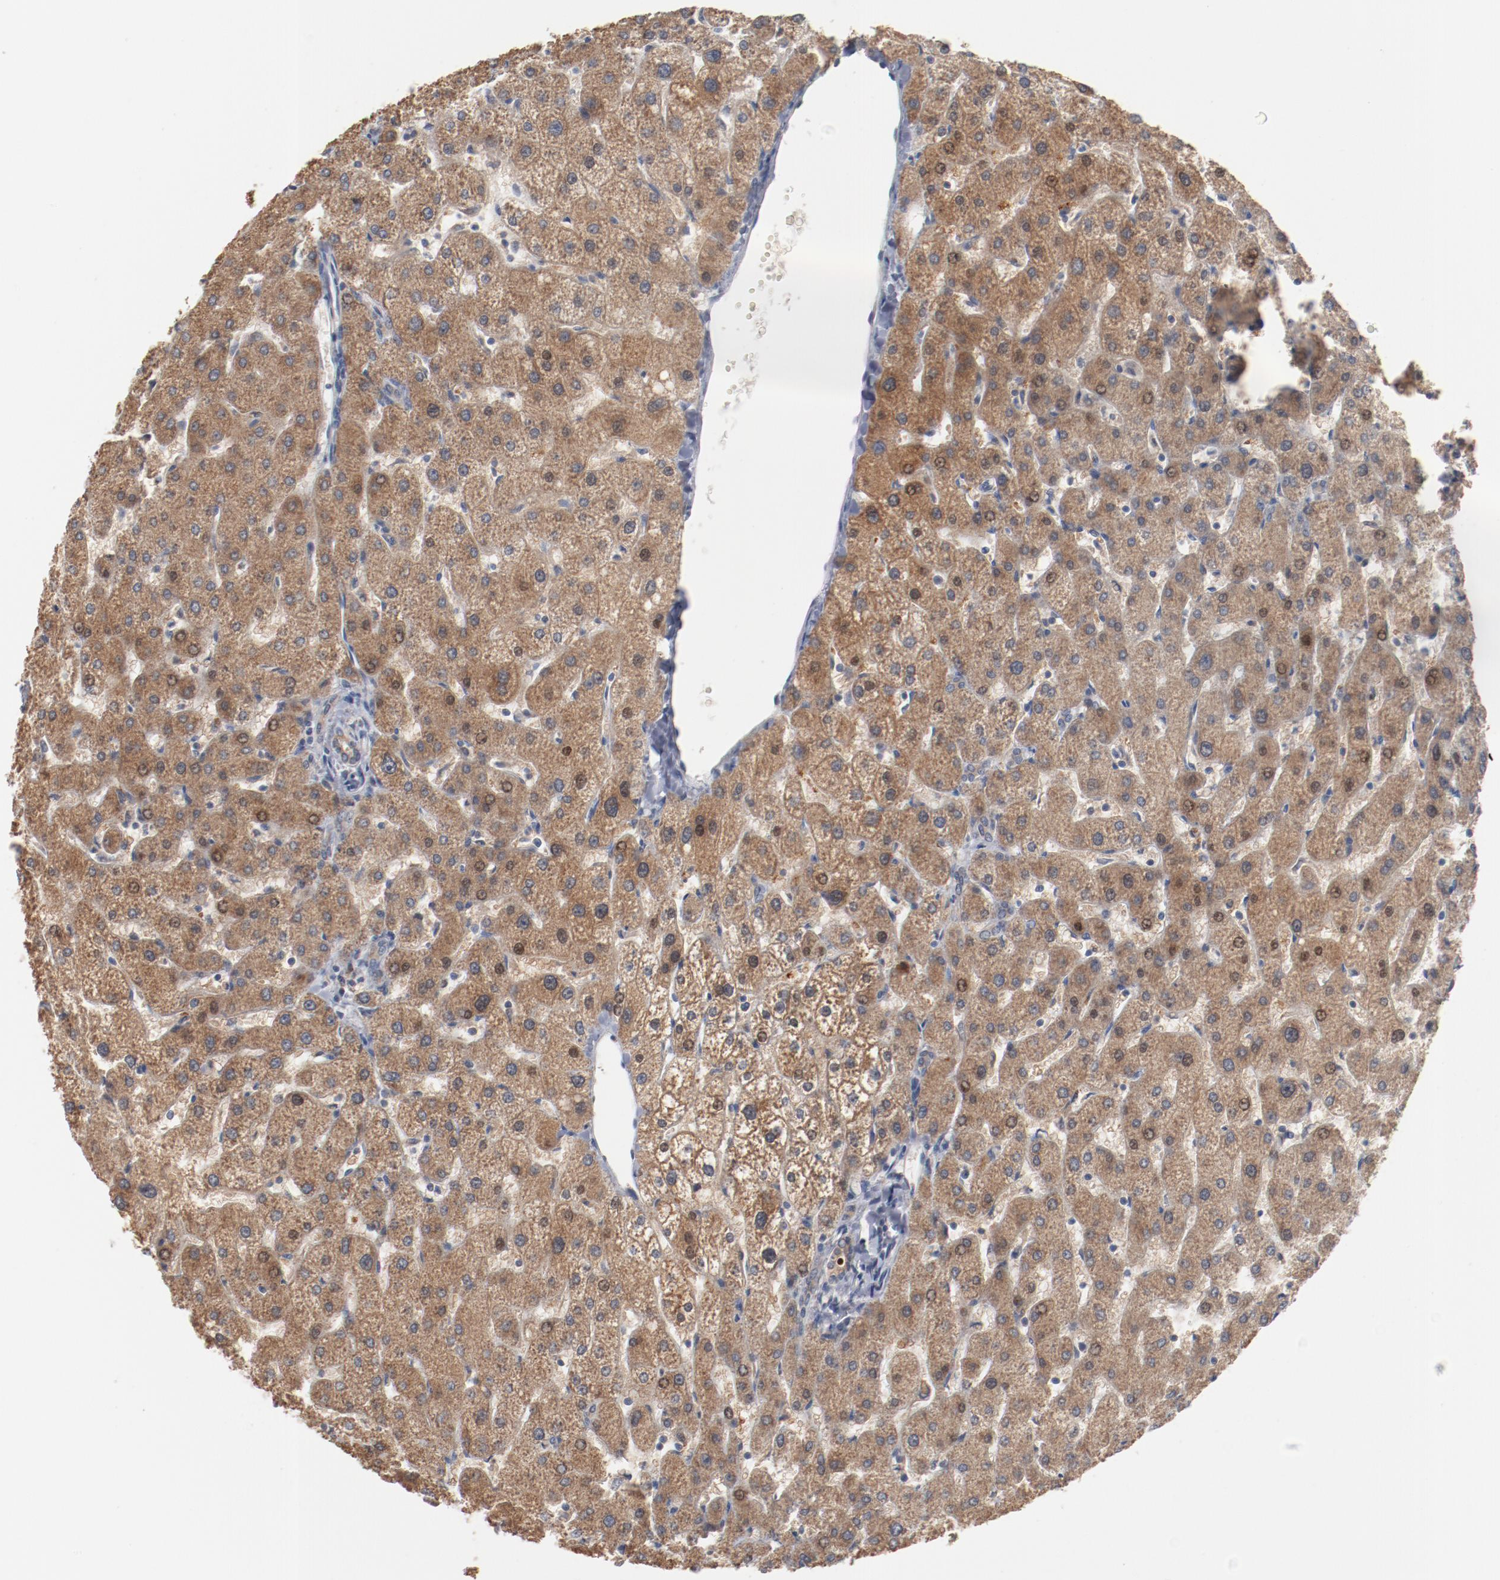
{"staining": {"intensity": "negative", "quantity": "none", "location": "none"}, "tissue": "liver", "cell_type": "Cholangiocytes", "image_type": "normal", "snomed": [{"axis": "morphology", "description": "Normal tissue, NOS"}, {"axis": "topography", "description": "Liver"}], "caption": "Liver stained for a protein using immunohistochemistry (IHC) reveals no expression cholangiocytes.", "gene": "ERICH1", "patient": {"sex": "male", "age": 67}}